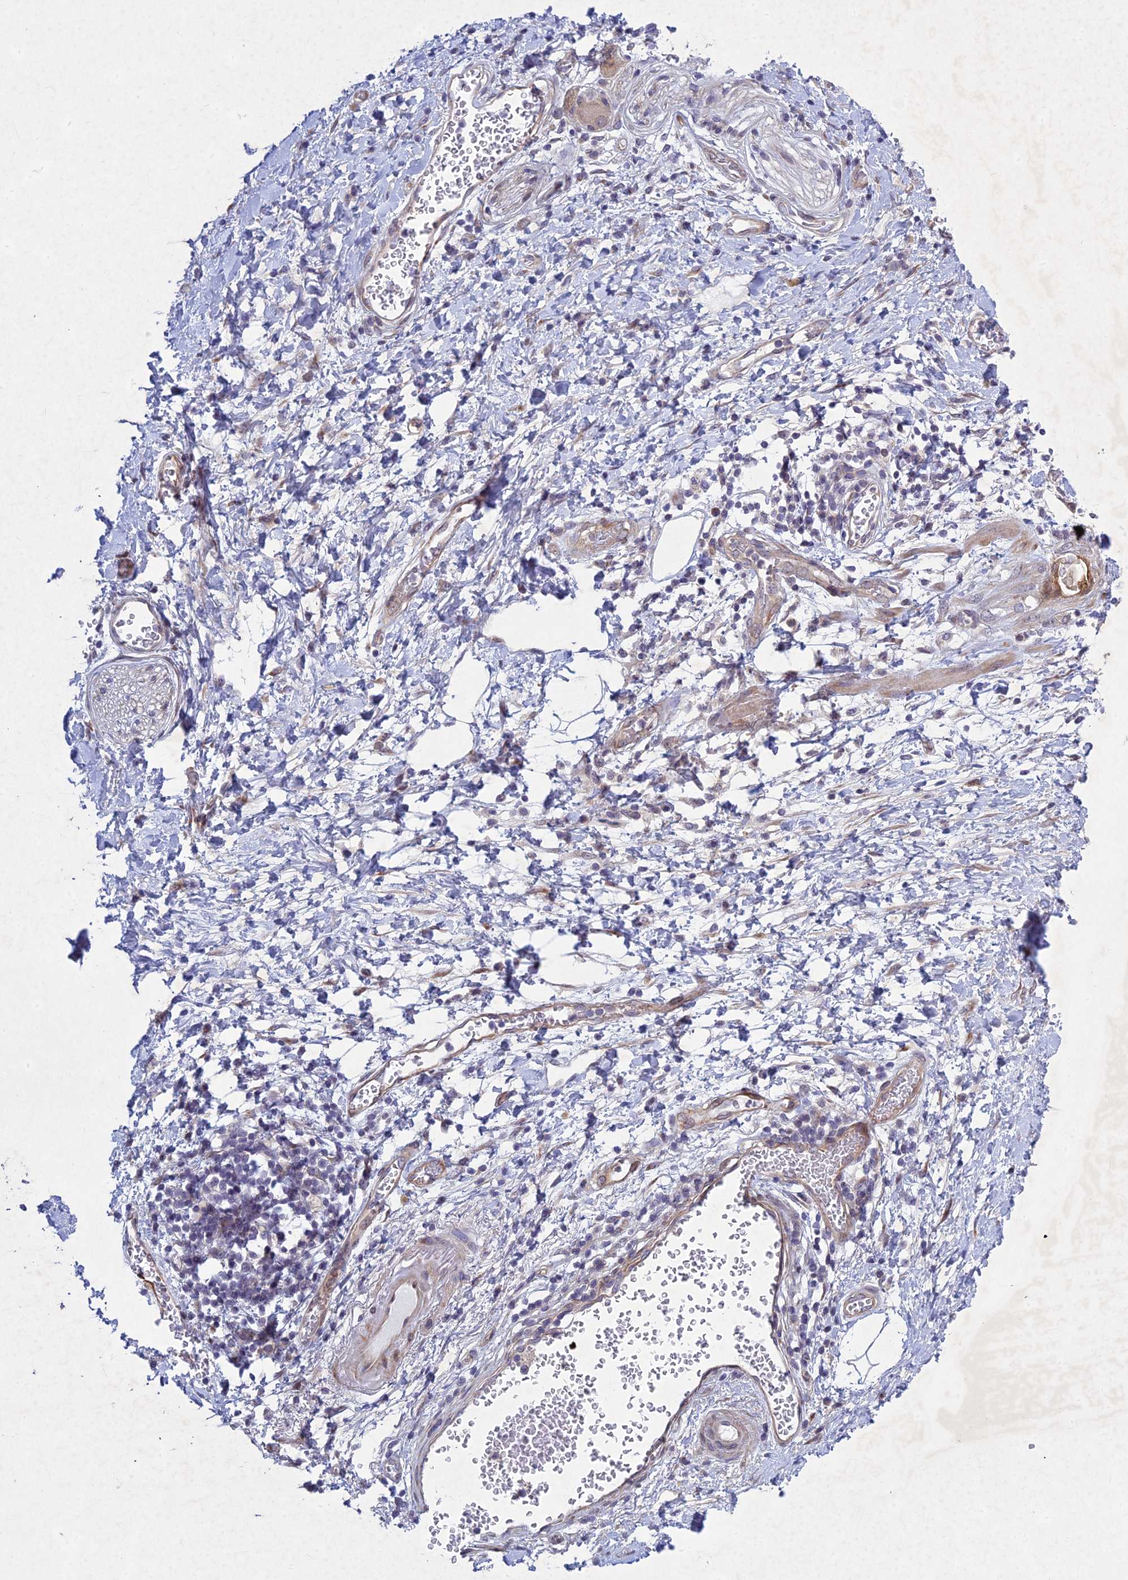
{"staining": {"intensity": "negative", "quantity": "none", "location": "none"}, "tissue": "adipose tissue", "cell_type": "Adipocytes", "image_type": "normal", "snomed": [{"axis": "morphology", "description": "Normal tissue, NOS"}, {"axis": "morphology", "description": "Adenocarcinoma, NOS"}, {"axis": "topography", "description": "Duodenum"}, {"axis": "topography", "description": "Peripheral nerve tissue"}], "caption": "Adipocytes show no significant staining in normal adipose tissue. Brightfield microscopy of immunohistochemistry (IHC) stained with DAB (brown) and hematoxylin (blue), captured at high magnification.", "gene": "PTHLH", "patient": {"sex": "female", "age": 60}}